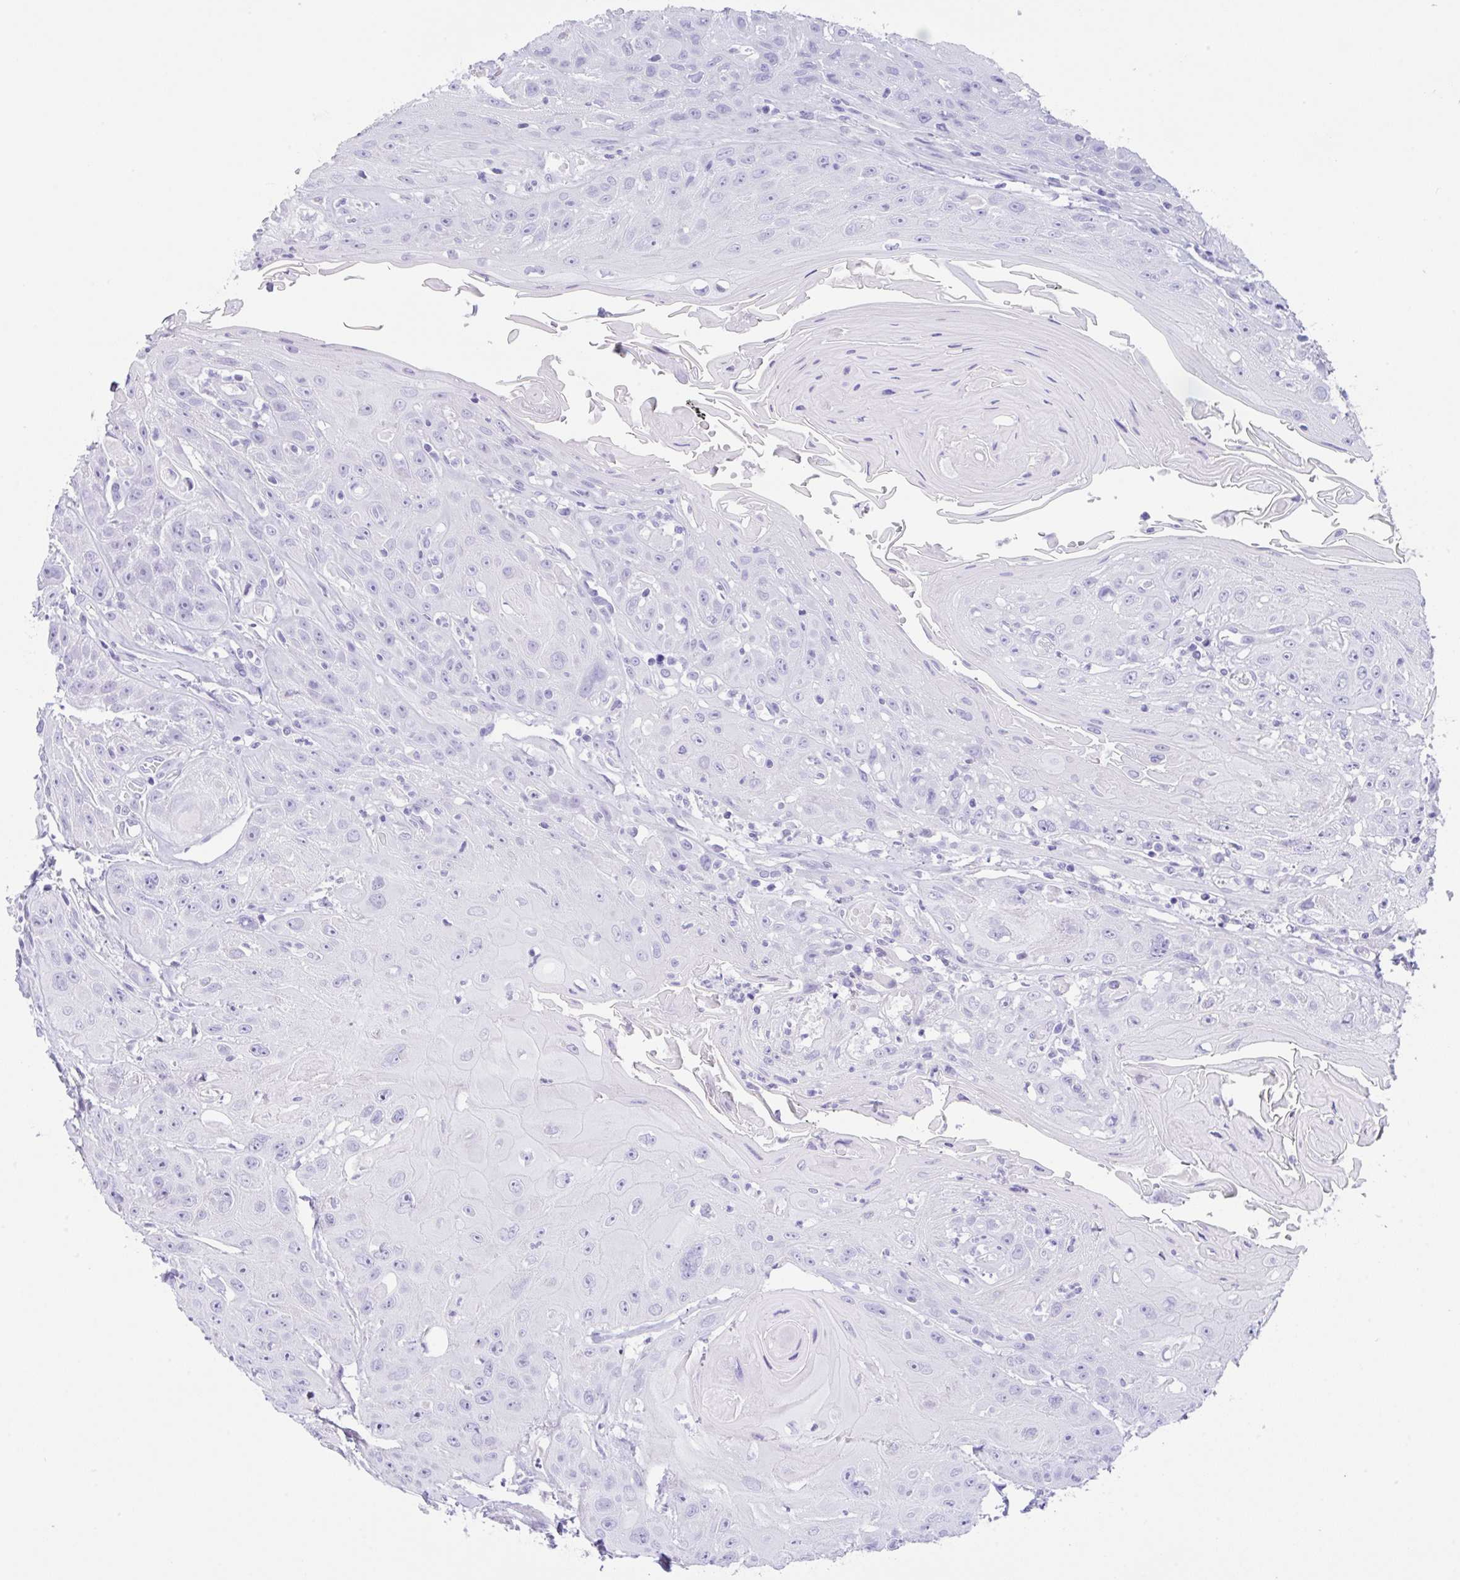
{"staining": {"intensity": "negative", "quantity": "none", "location": "none"}, "tissue": "head and neck cancer", "cell_type": "Tumor cells", "image_type": "cancer", "snomed": [{"axis": "morphology", "description": "Squamous cell carcinoma, NOS"}, {"axis": "topography", "description": "Head-Neck"}], "caption": "DAB (3,3'-diaminobenzidine) immunohistochemical staining of human squamous cell carcinoma (head and neck) exhibits no significant expression in tumor cells. The staining is performed using DAB brown chromogen with nuclei counter-stained in using hematoxylin.", "gene": "CPA1", "patient": {"sex": "female", "age": 59}}